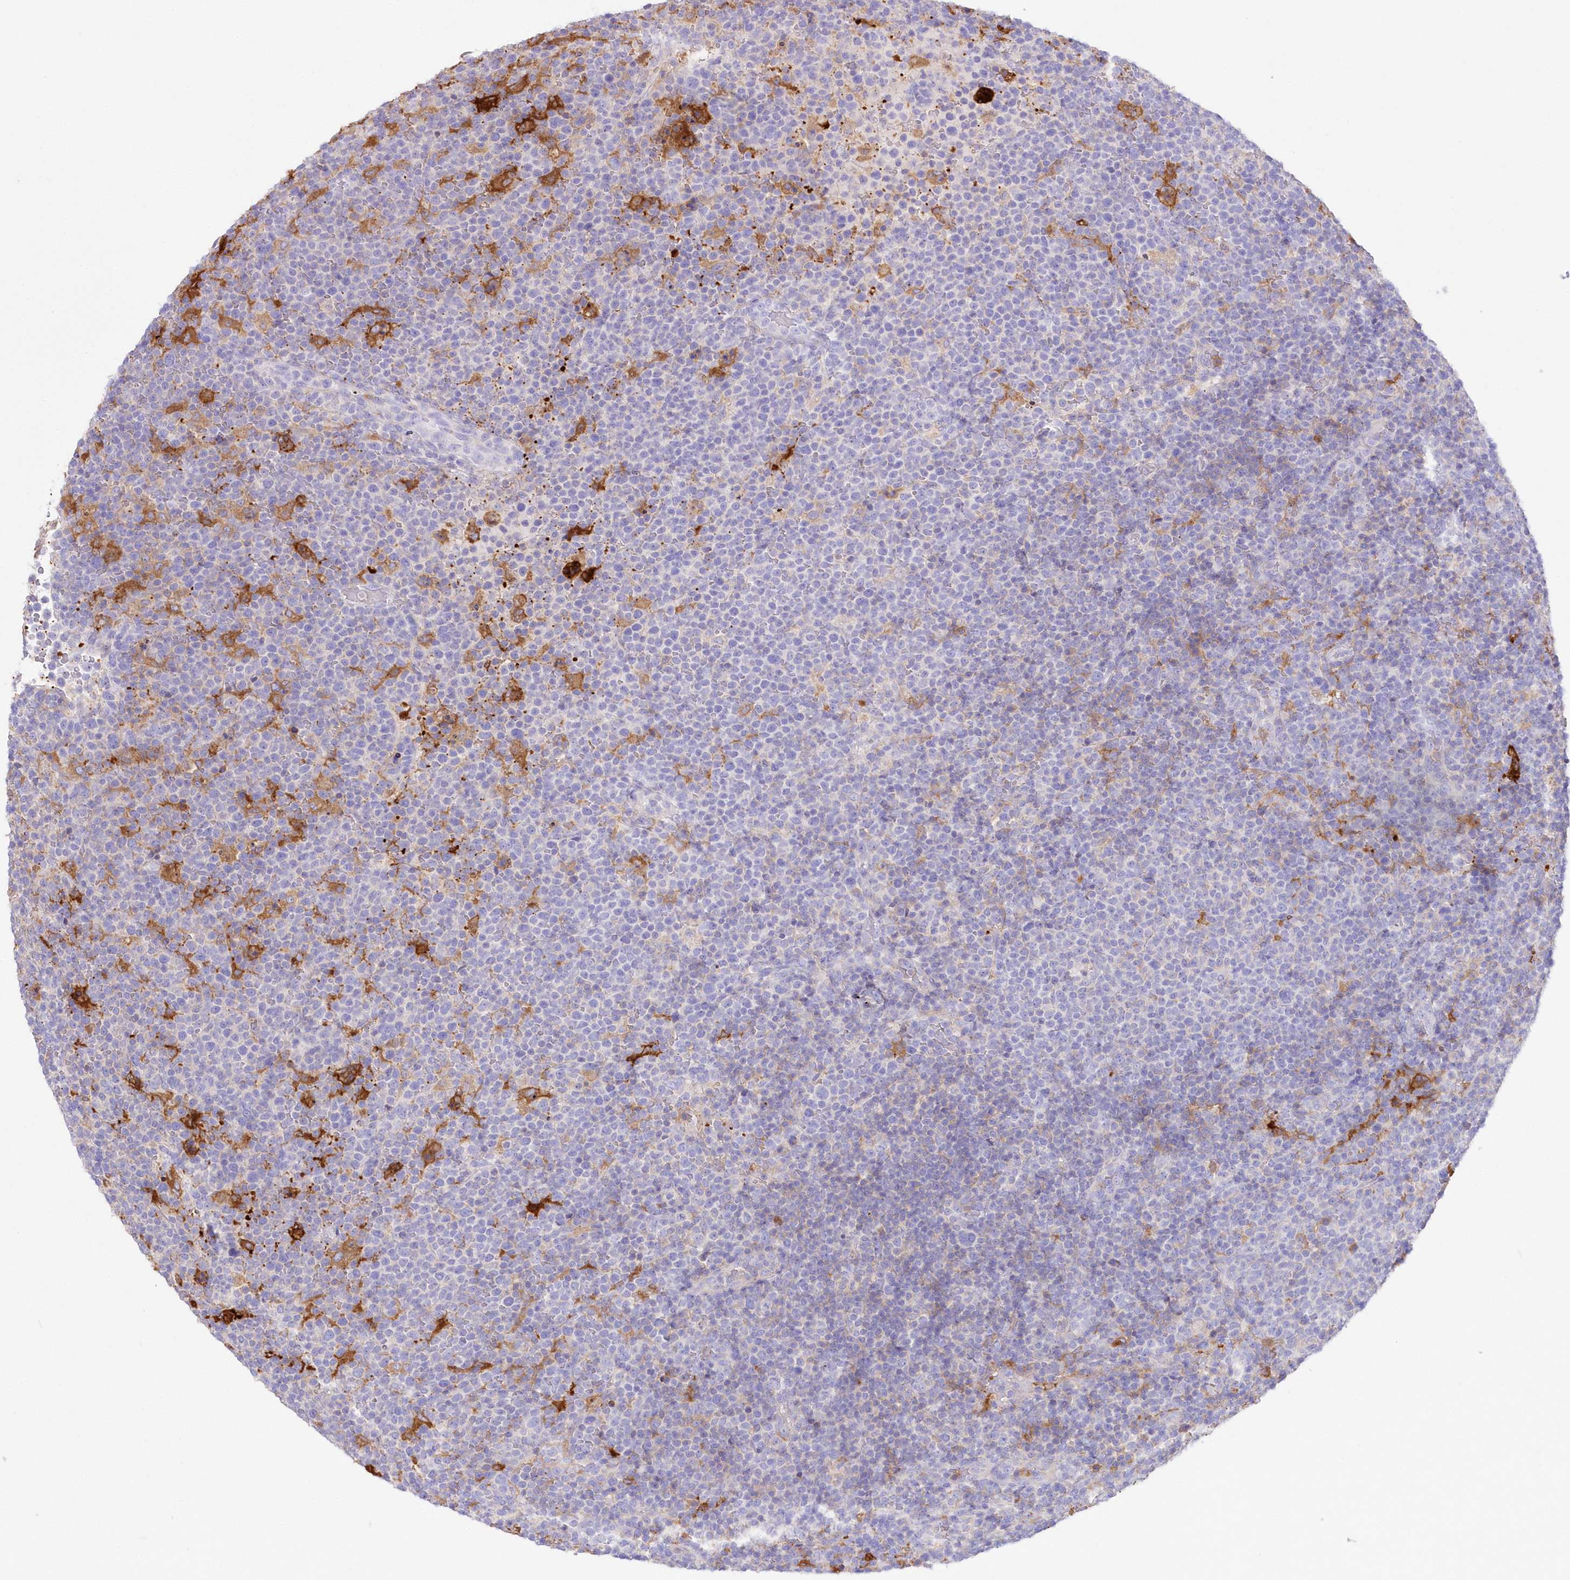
{"staining": {"intensity": "moderate", "quantity": "<25%", "location": "cytoplasmic/membranous"}, "tissue": "lymphoma", "cell_type": "Tumor cells", "image_type": "cancer", "snomed": [{"axis": "morphology", "description": "Malignant lymphoma, non-Hodgkin's type, High grade"}, {"axis": "topography", "description": "Lymph node"}], "caption": "Immunohistochemistry of human lymphoma exhibits low levels of moderate cytoplasmic/membranous expression in approximately <25% of tumor cells. (IHC, brightfield microscopy, high magnification).", "gene": "DNAJC19", "patient": {"sex": "male", "age": 61}}